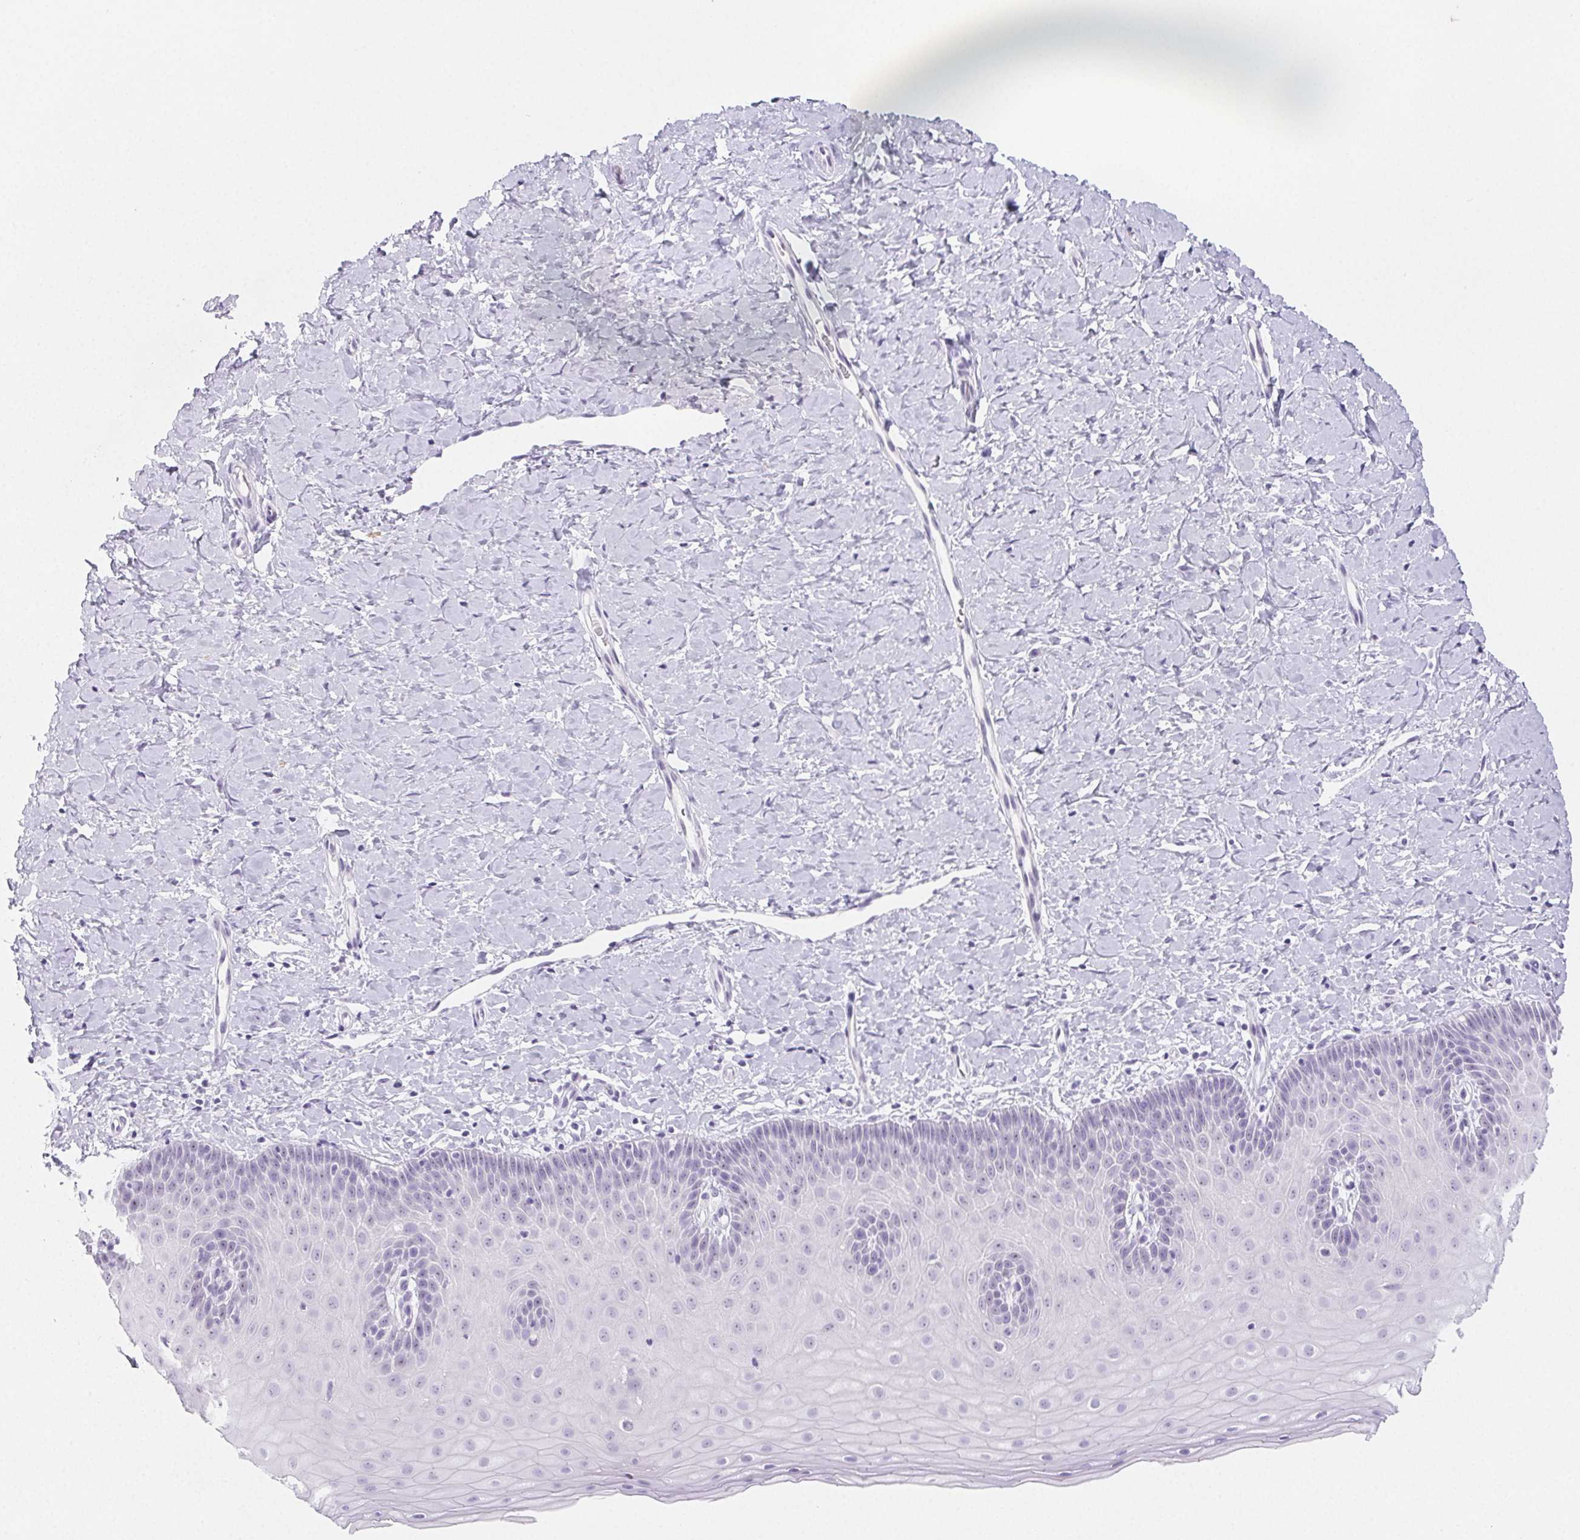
{"staining": {"intensity": "negative", "quantity": "none", "location": "none"}, "tissue": "cervix", "cell_type": "Glandular cells", "image_type": "normal", "snomed": [{"axis": "morphology", "description": "Normal tissue, NOS"}, {"axis": "topography", "description": "Cervix"}], "caption": "A high-resolution histopathology image shows immunohistochemistry staining of normal cervix, which demonstrates no significant staining in glandular cells. Brightfield microscopy of immunohistochemistry (IHC) stained with DAB (3,3'-diaminobenzidine) (brown) and hematoxylin (blue), captured at high magnification.", "gene": "ST8SIA3", "patient": {"sex": "female", "age": 37}}